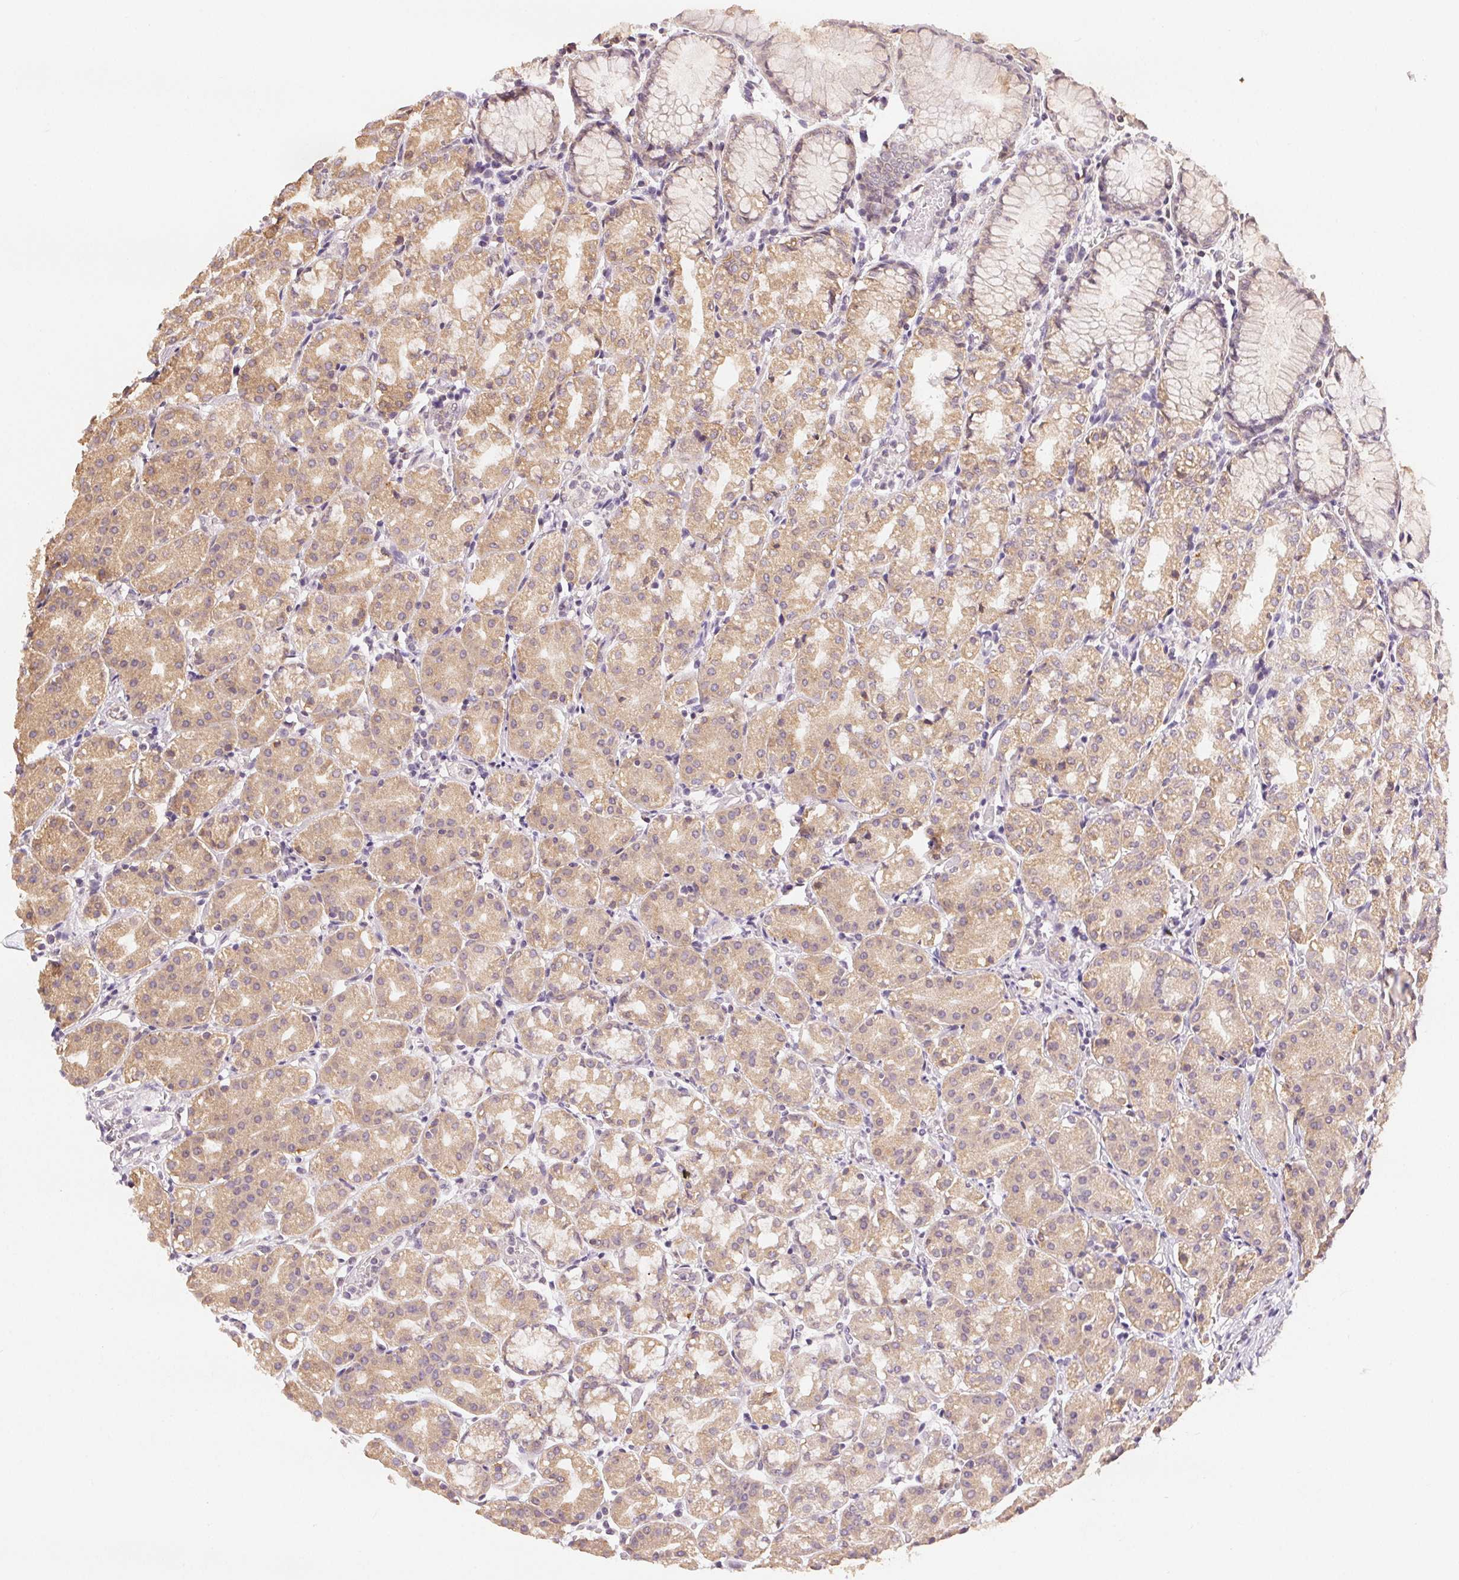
{"staining": {"intensity": "moderate", "quantity": ">75%", "location": "cytoplasmic/membranous"}, "tissue": "stomach", "cell_type": "Glandular cells", "image_type": "normal", "snomed": [{"axis": "morphology", "description": "Normal tissue, NOS"}, {"axis": "topography", "description": "Stomach"}], "caption": "Stomach was stained to show a protein in brown. There is medium levels of moderate cytoplasmic/membranous staining in about >75% of glandular cells. The protein of interest is stained brown, and the nuclei are stained in blue (DAB IHC with brightfield microscopy, high magnification).", "gene": "SEZ6L2", "patient": {"sex": "female", "age": 57}}